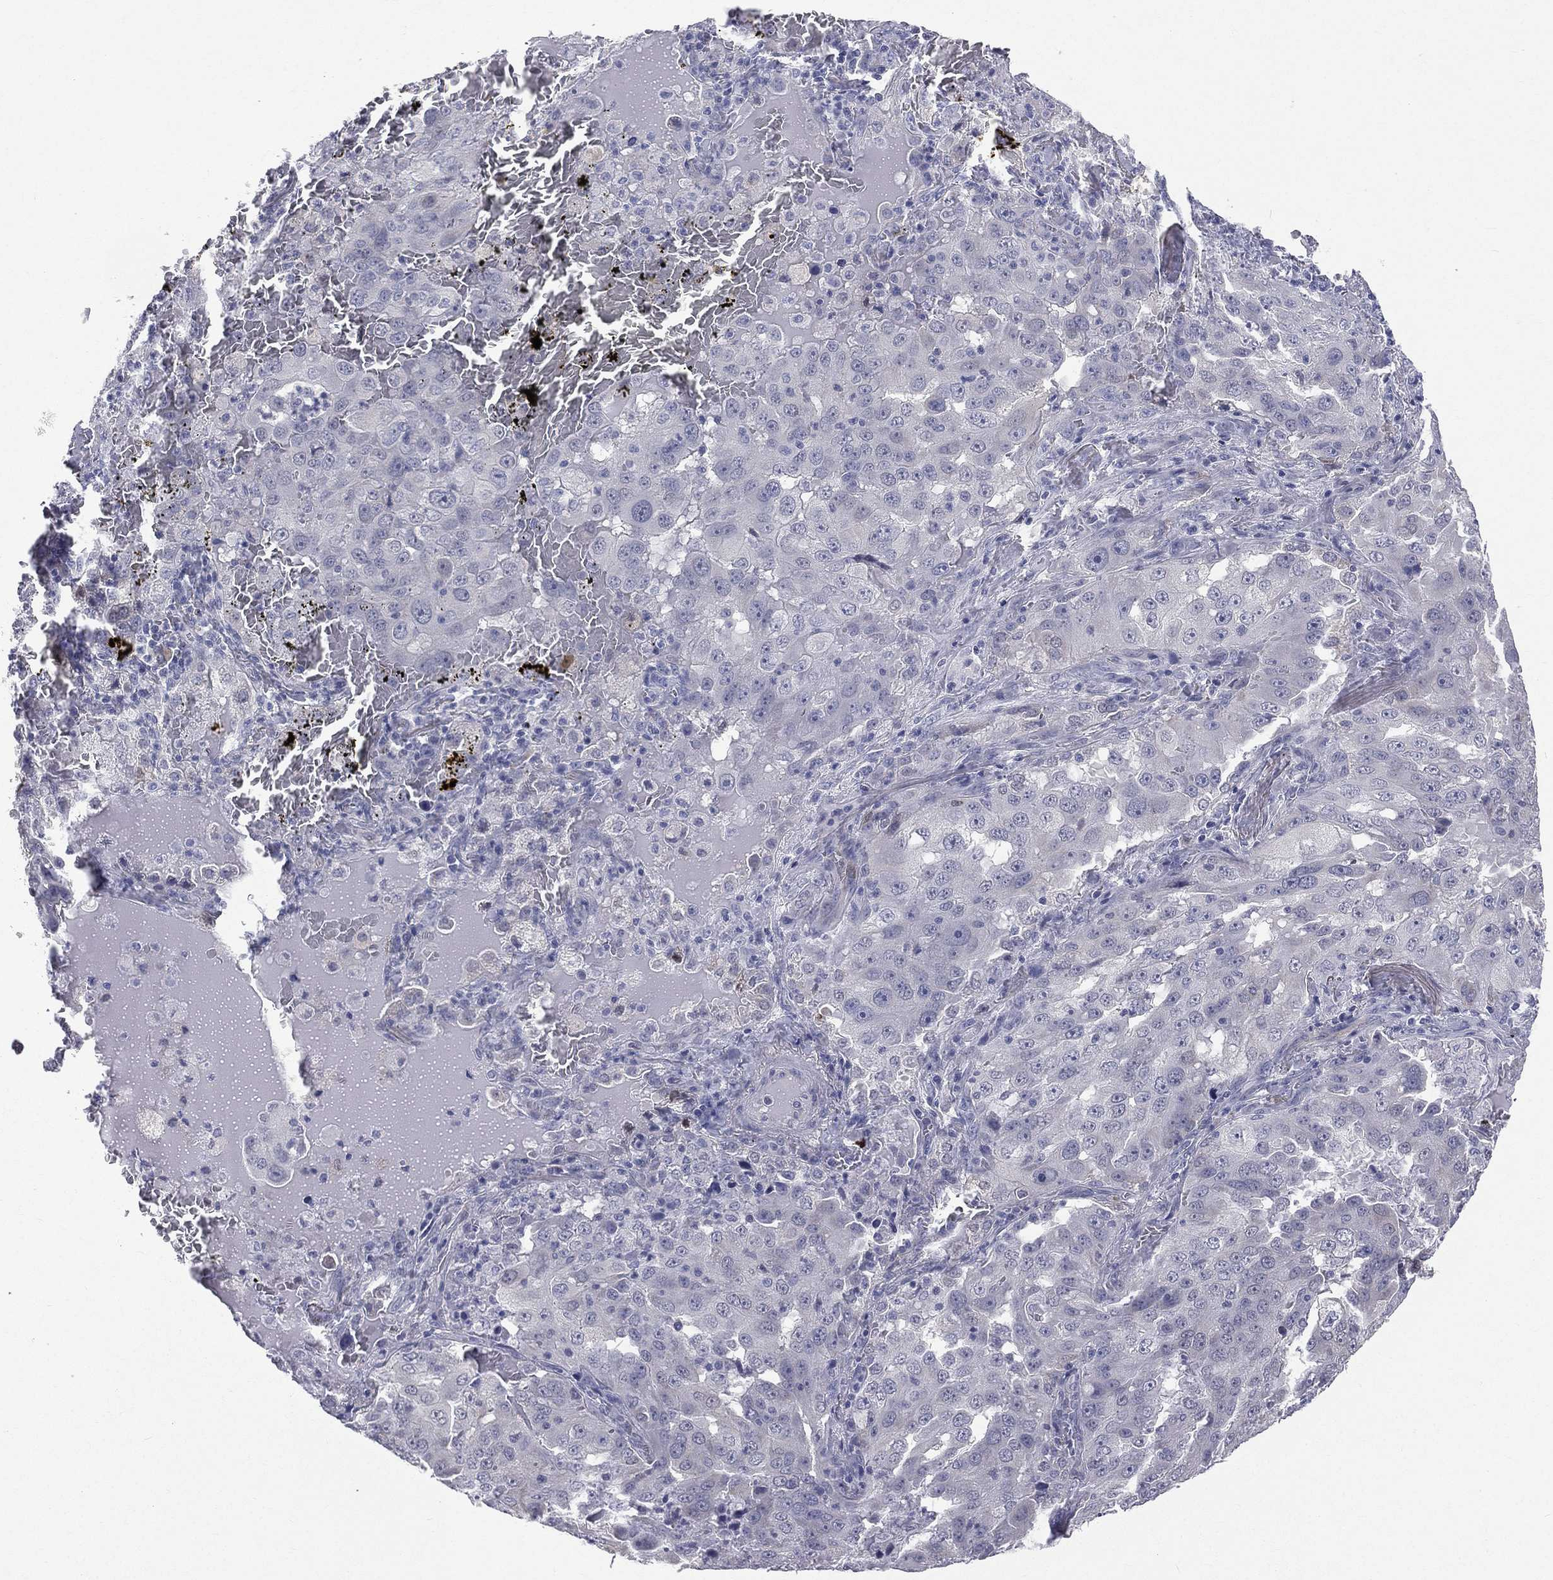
{"staining": {"intensity": "weak", "quantity": "<25%", "location": "cytoplasmic/membranous"}, "tissue": "lung cancer", "cell_type": "Tumor cells", "image_type": "cancer", "snomed": [{"axis": "morphology", "description": "Adenocarcinoma, NOS"}, {"axis": "topography", "description": "Lung"}], "caption": "Immunohistochemical staining of lung adenocarcinoma displays no significant positivity in tumor cells.", "gene": "DMKN", "patient": {"sex": "female", "age": 61}}